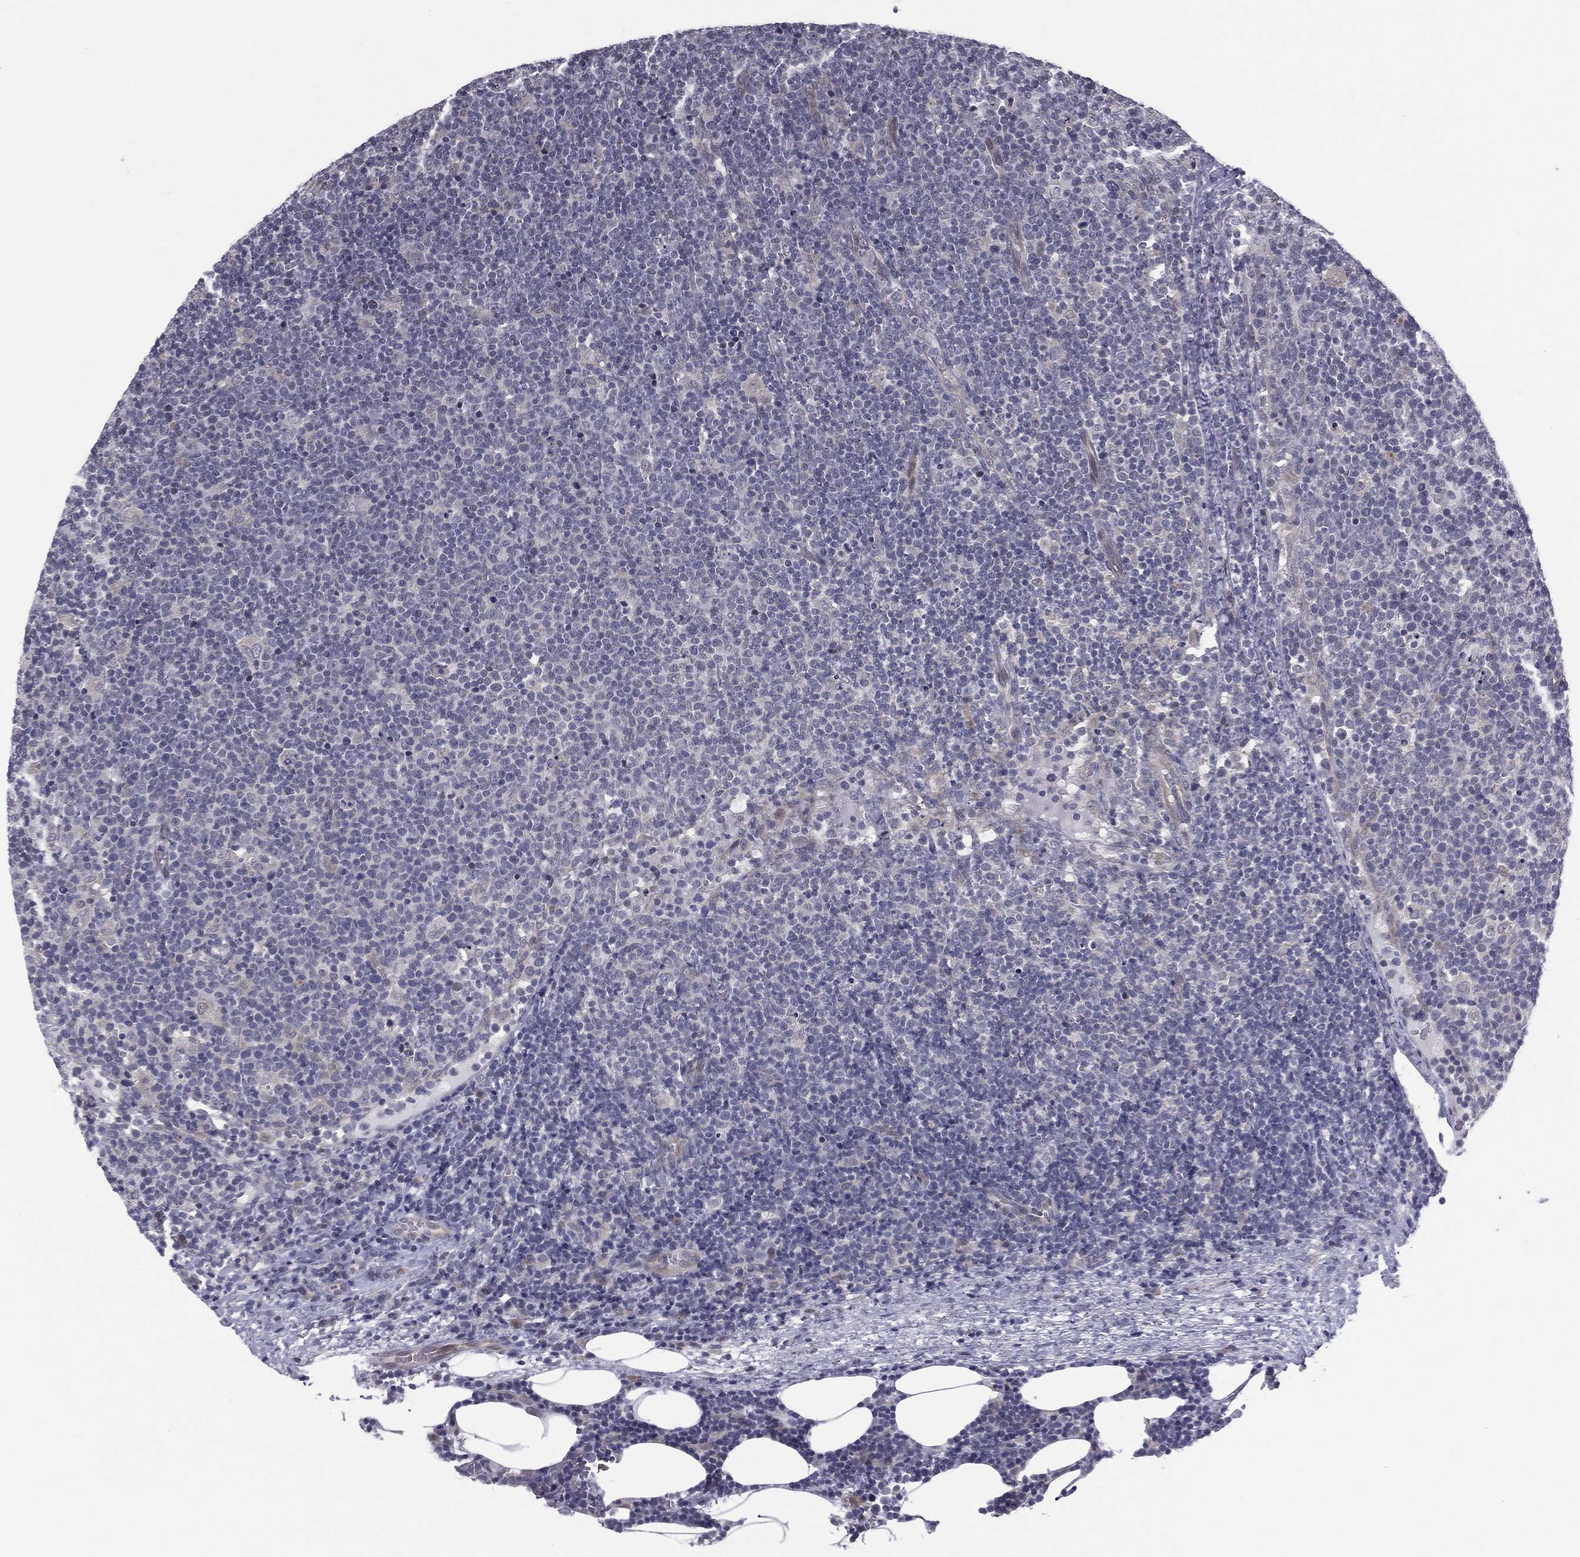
{"staining": {"intensity": "negative", "quantity": "none", "location": "none"}, "tissue": "lymphoma", "cell_type": "Tumor cells", "image_type": "cancer", "snomed": [{"axis": "morphology", "description": "Malignant lymphoma, non-Hodgkin's type, High grade"}, {"axis": "topography", "description": "Lymph node"}], "caption": "Immunohistochemistry photomicrograph of neoplastic tissue: human high-grade malignant lymphoma, non-Hodgkin's type stained with DAB reveals no significant protein expression in tumor cells.", "gene": "ACTRT2", "patient": {"sex": "male", "age": 61}}